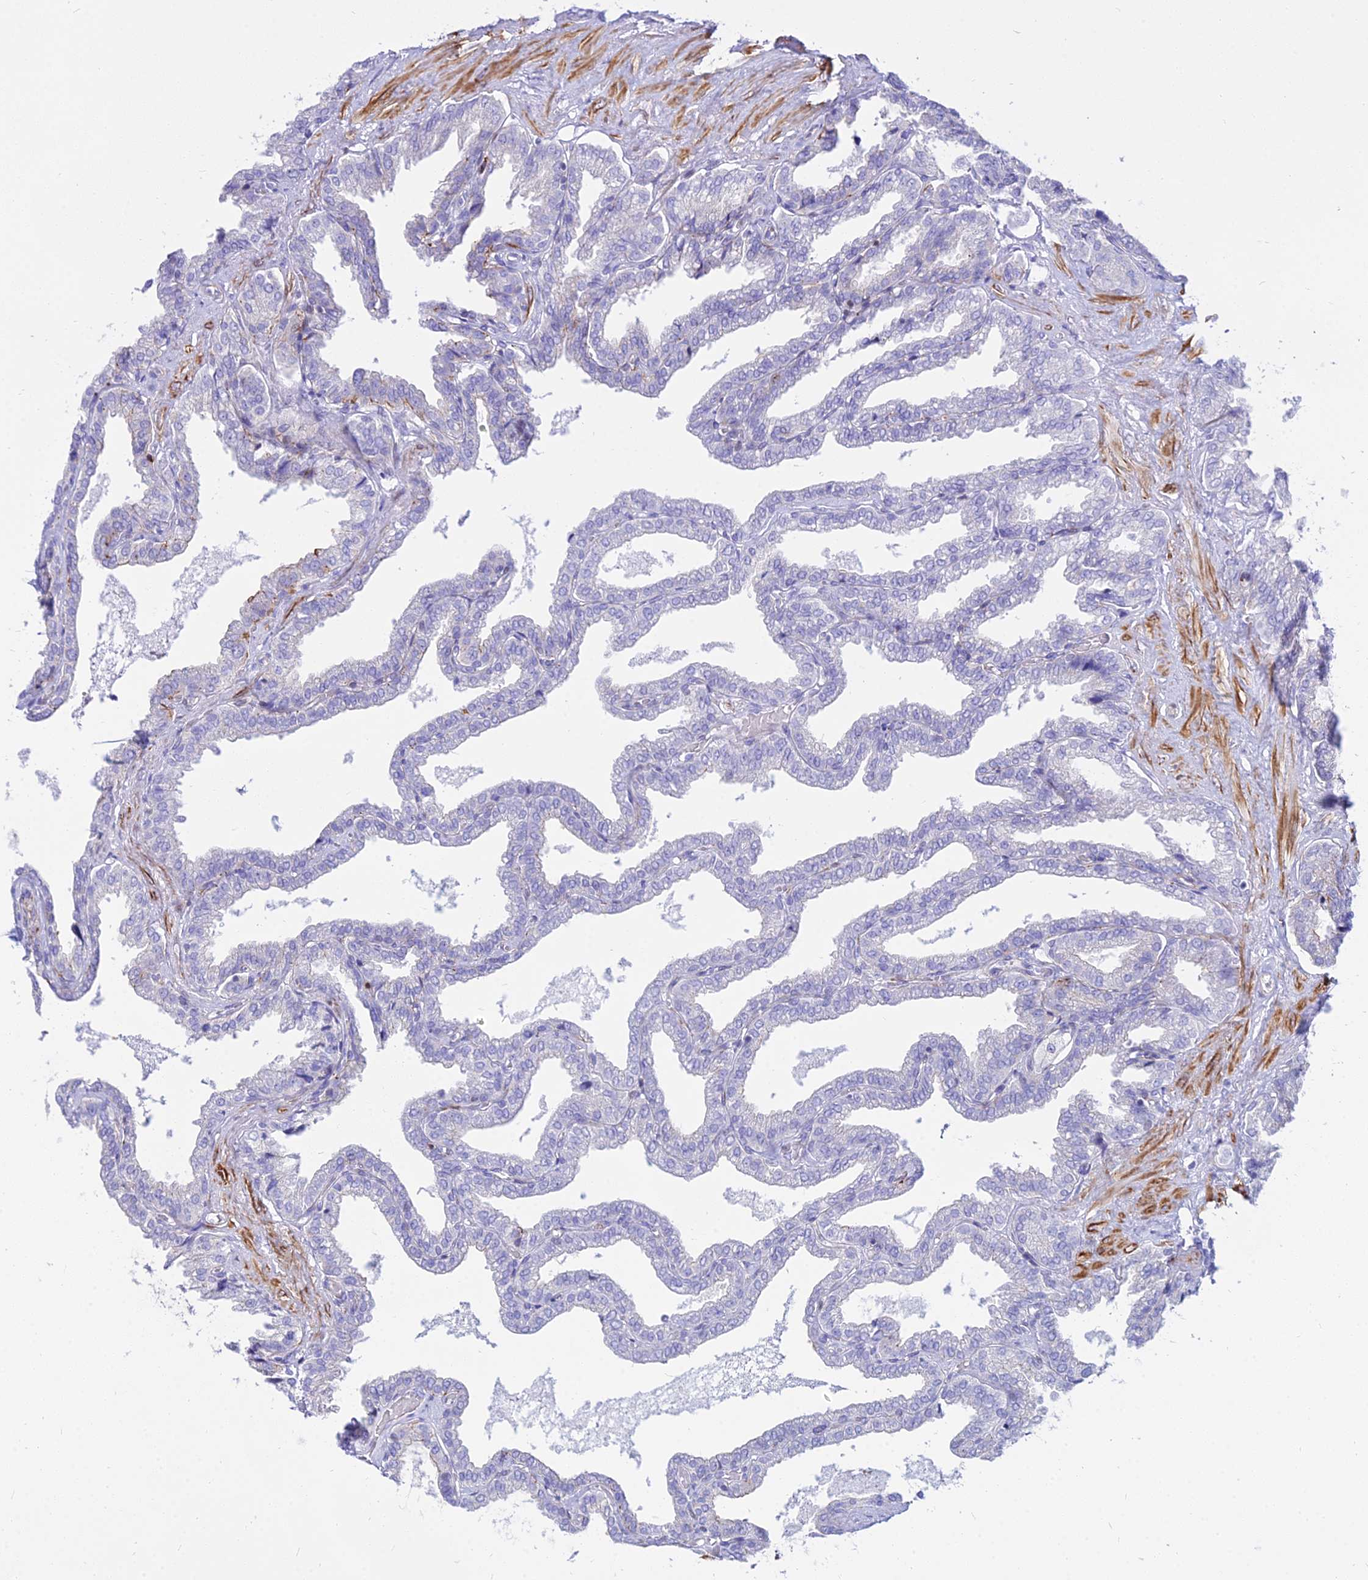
{"staining": {"intensity": "negative", "quantity": "none", "location": "none"}, "tissue": "seminal vesicle", "cell_type": "Glandular cells", "image_type": "normal", "snomed": [{"axis": "morphology", "description": "Normal tissue, NOS"}, {"axis": "topography", "description": "Seminal veicle"}], "caption": "High power microscopy histopathology image of an immunohistochemistry photomicrograph of unremarkable seminal vesicle, revealing no significant staining in glandular cells.", "gene": "DLX1", "patient": {"sex": "male", "age": 46}}